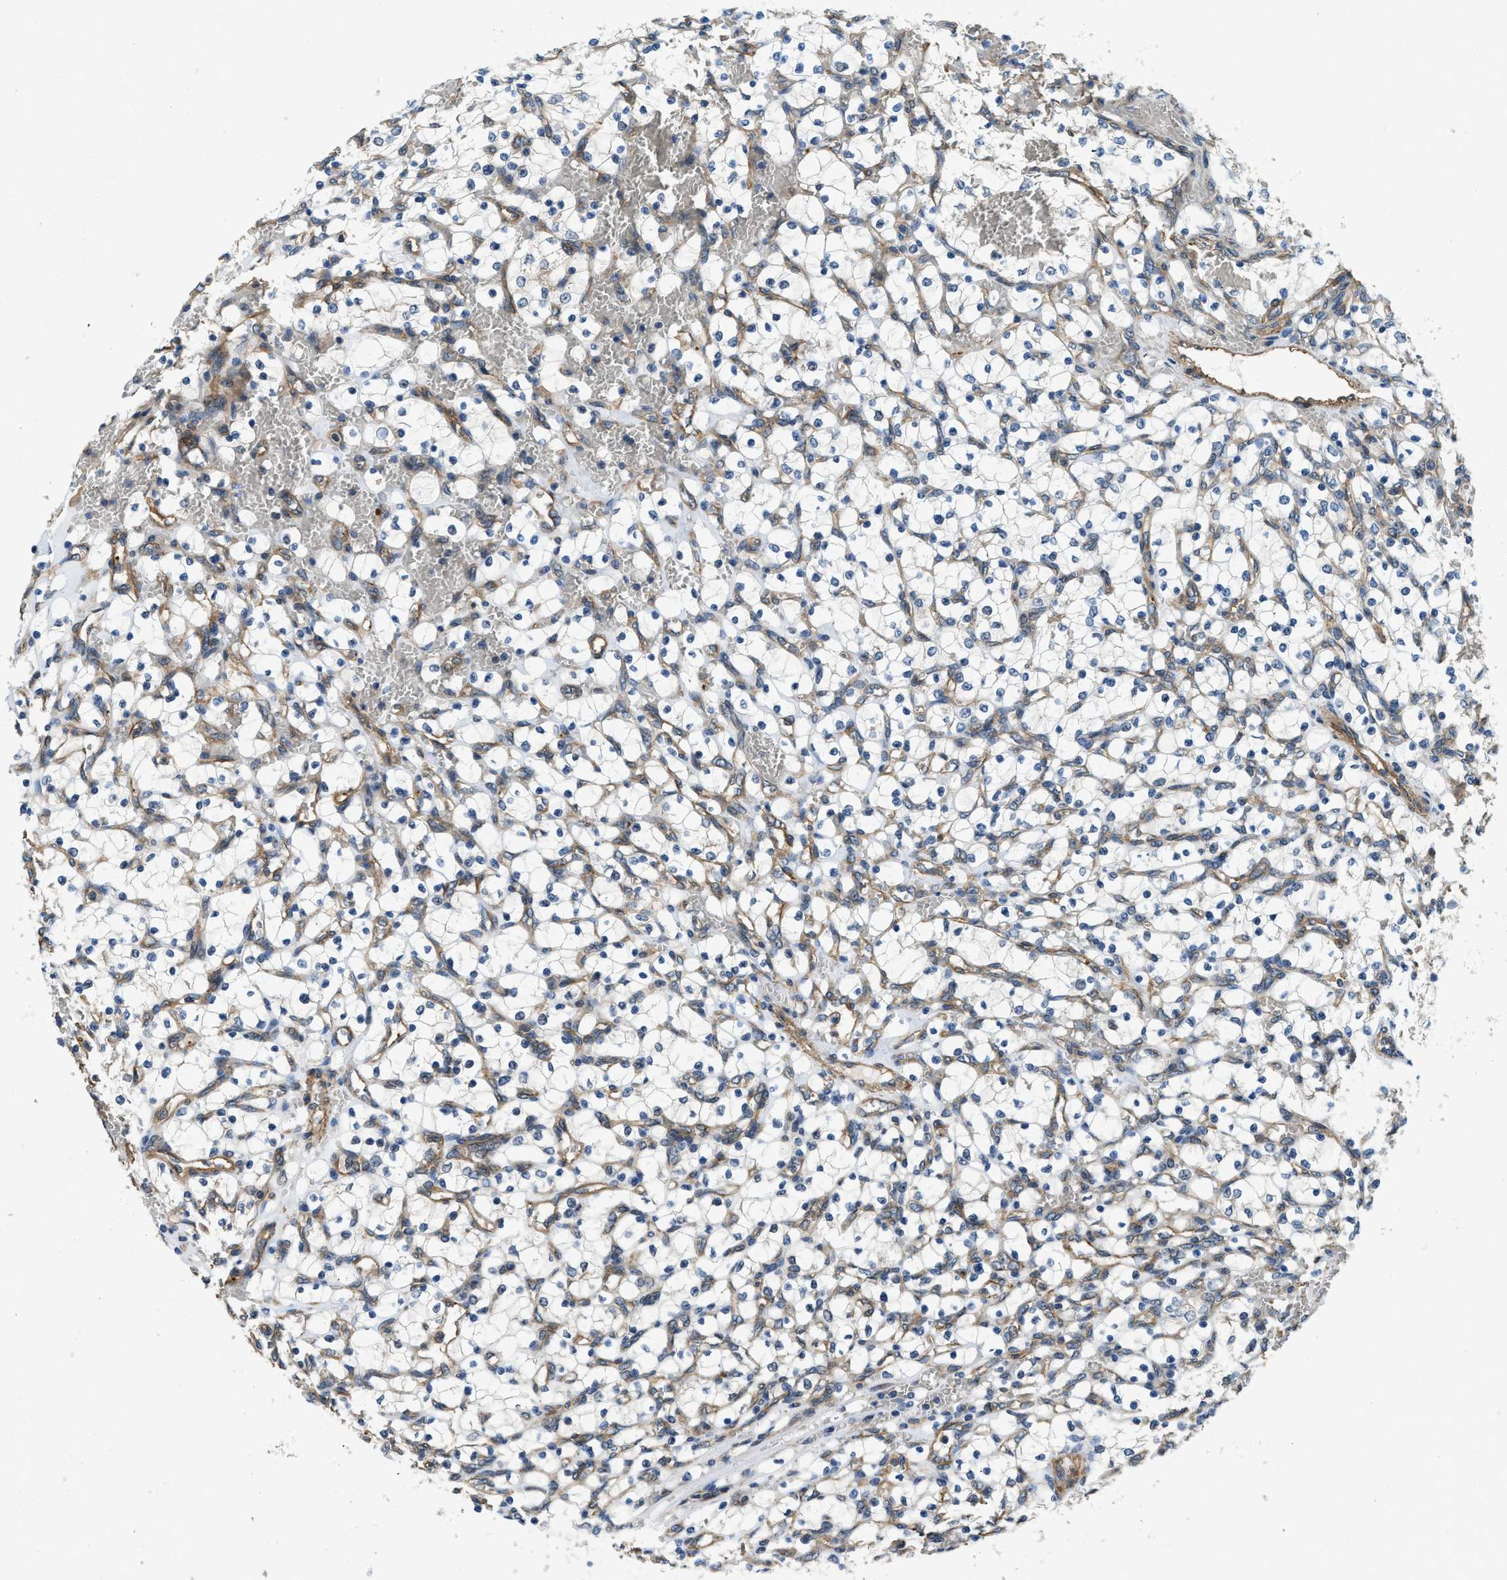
{"staining": {"intensity": "negative", "quantity": "none", "location": "none"}, "tissue": "renal cancer", "cell_type": "Tumor cells", "image_type": "cancer", "snomed": [{"axis": "morphology", "description": "Adenocarcinoma, NOS"}, {"axis": "topography", "description": "Kidney"}], "caption": "High magnification brightfield microscopy of renal cancer stained with DAB (3,3'-diaminobenzidine) (brown) and counterstained with hematoxylin (blue): tumor cells show no significant expression.", "gene": "CGN", "patient": {"sex": "female", "age": 69}}